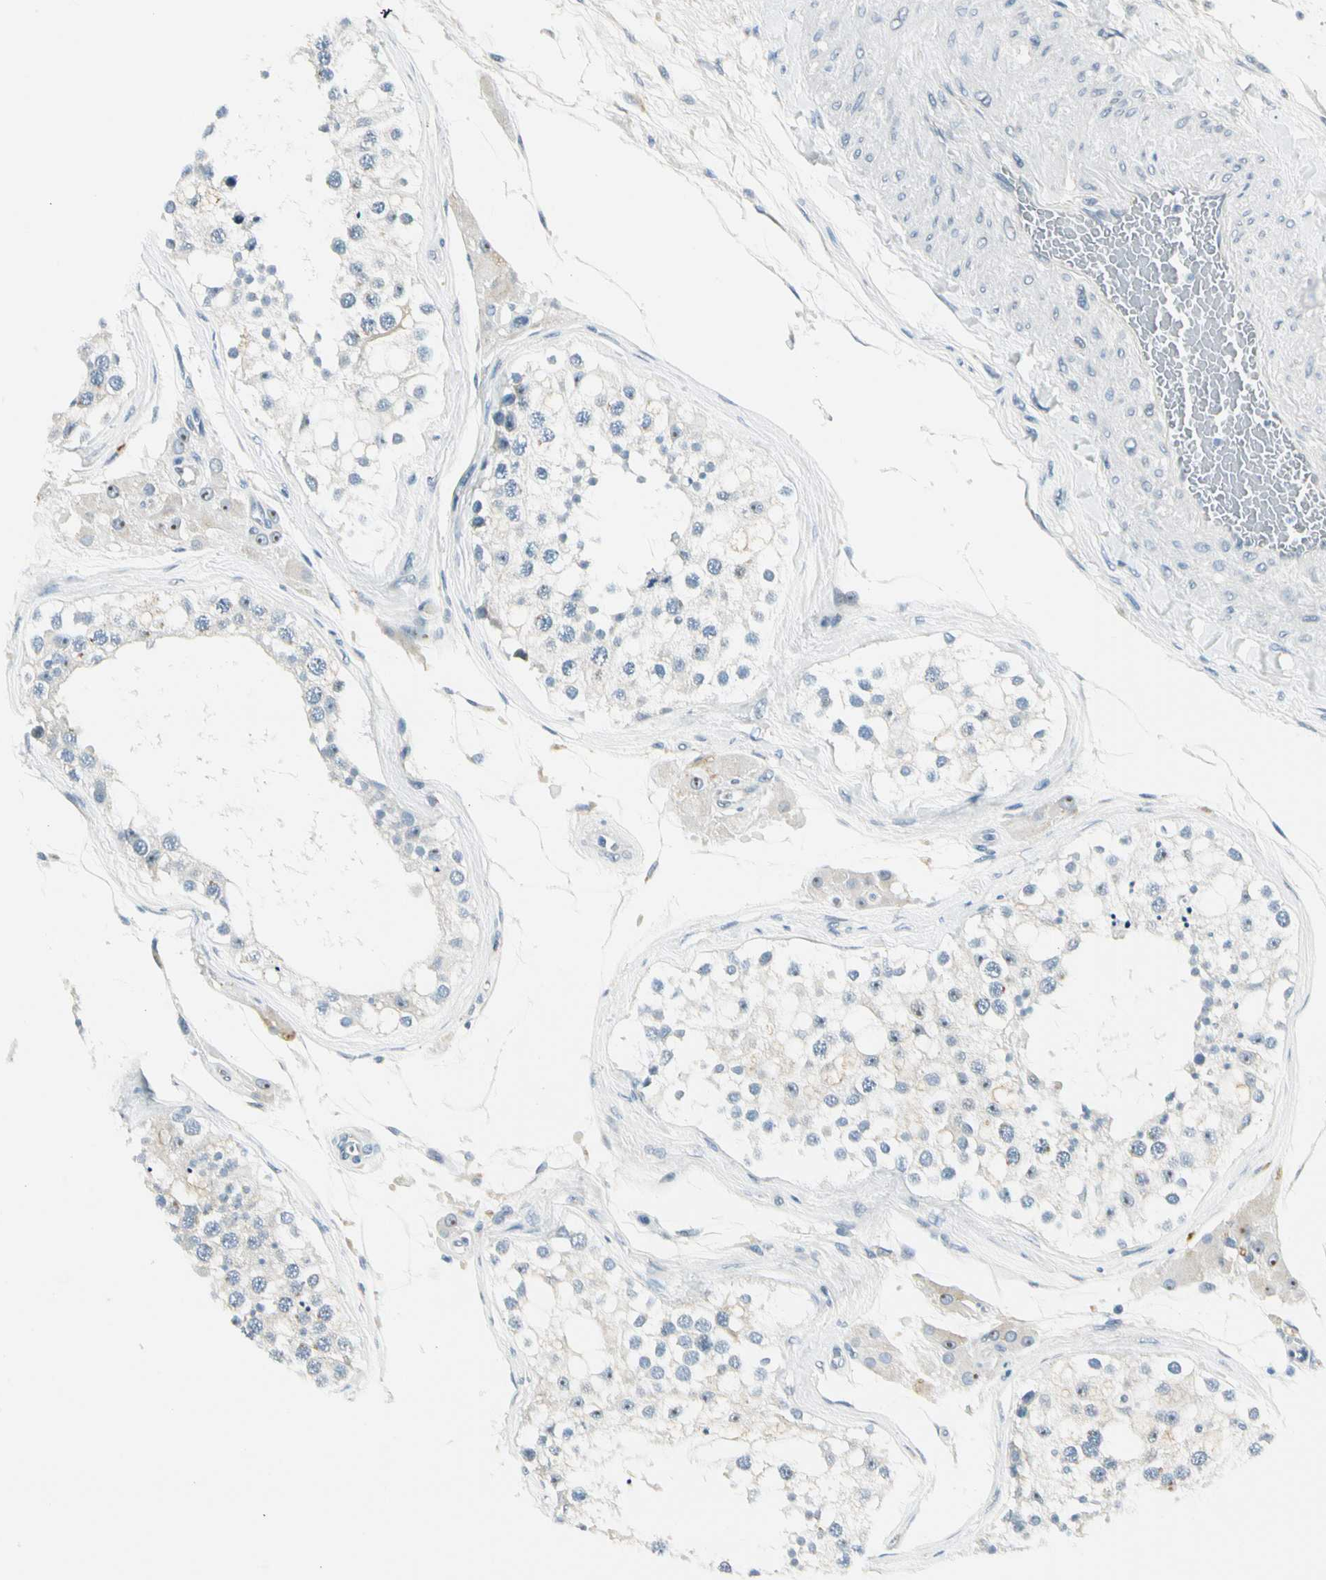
{"staining": {"intensity": "moderate", "quantity": "<25%", "location": "nuclear"}, "tissue": "testis", "cell_type": "Cells in seminiferous ducts", "image_type": "normal", "snomed": [{"axis": "morphology", "description": "Normal tissue, NOS"}, {"axis": "topography", "description": "Testis"}], "caption": "Human testis stained with a brown dye demonstrates moderate nuclear positive positivity in about <25% of cells in seminiferous ducts.", "gene": "ZSCAN1", "patient": {"sex": "male", "age": 68}}